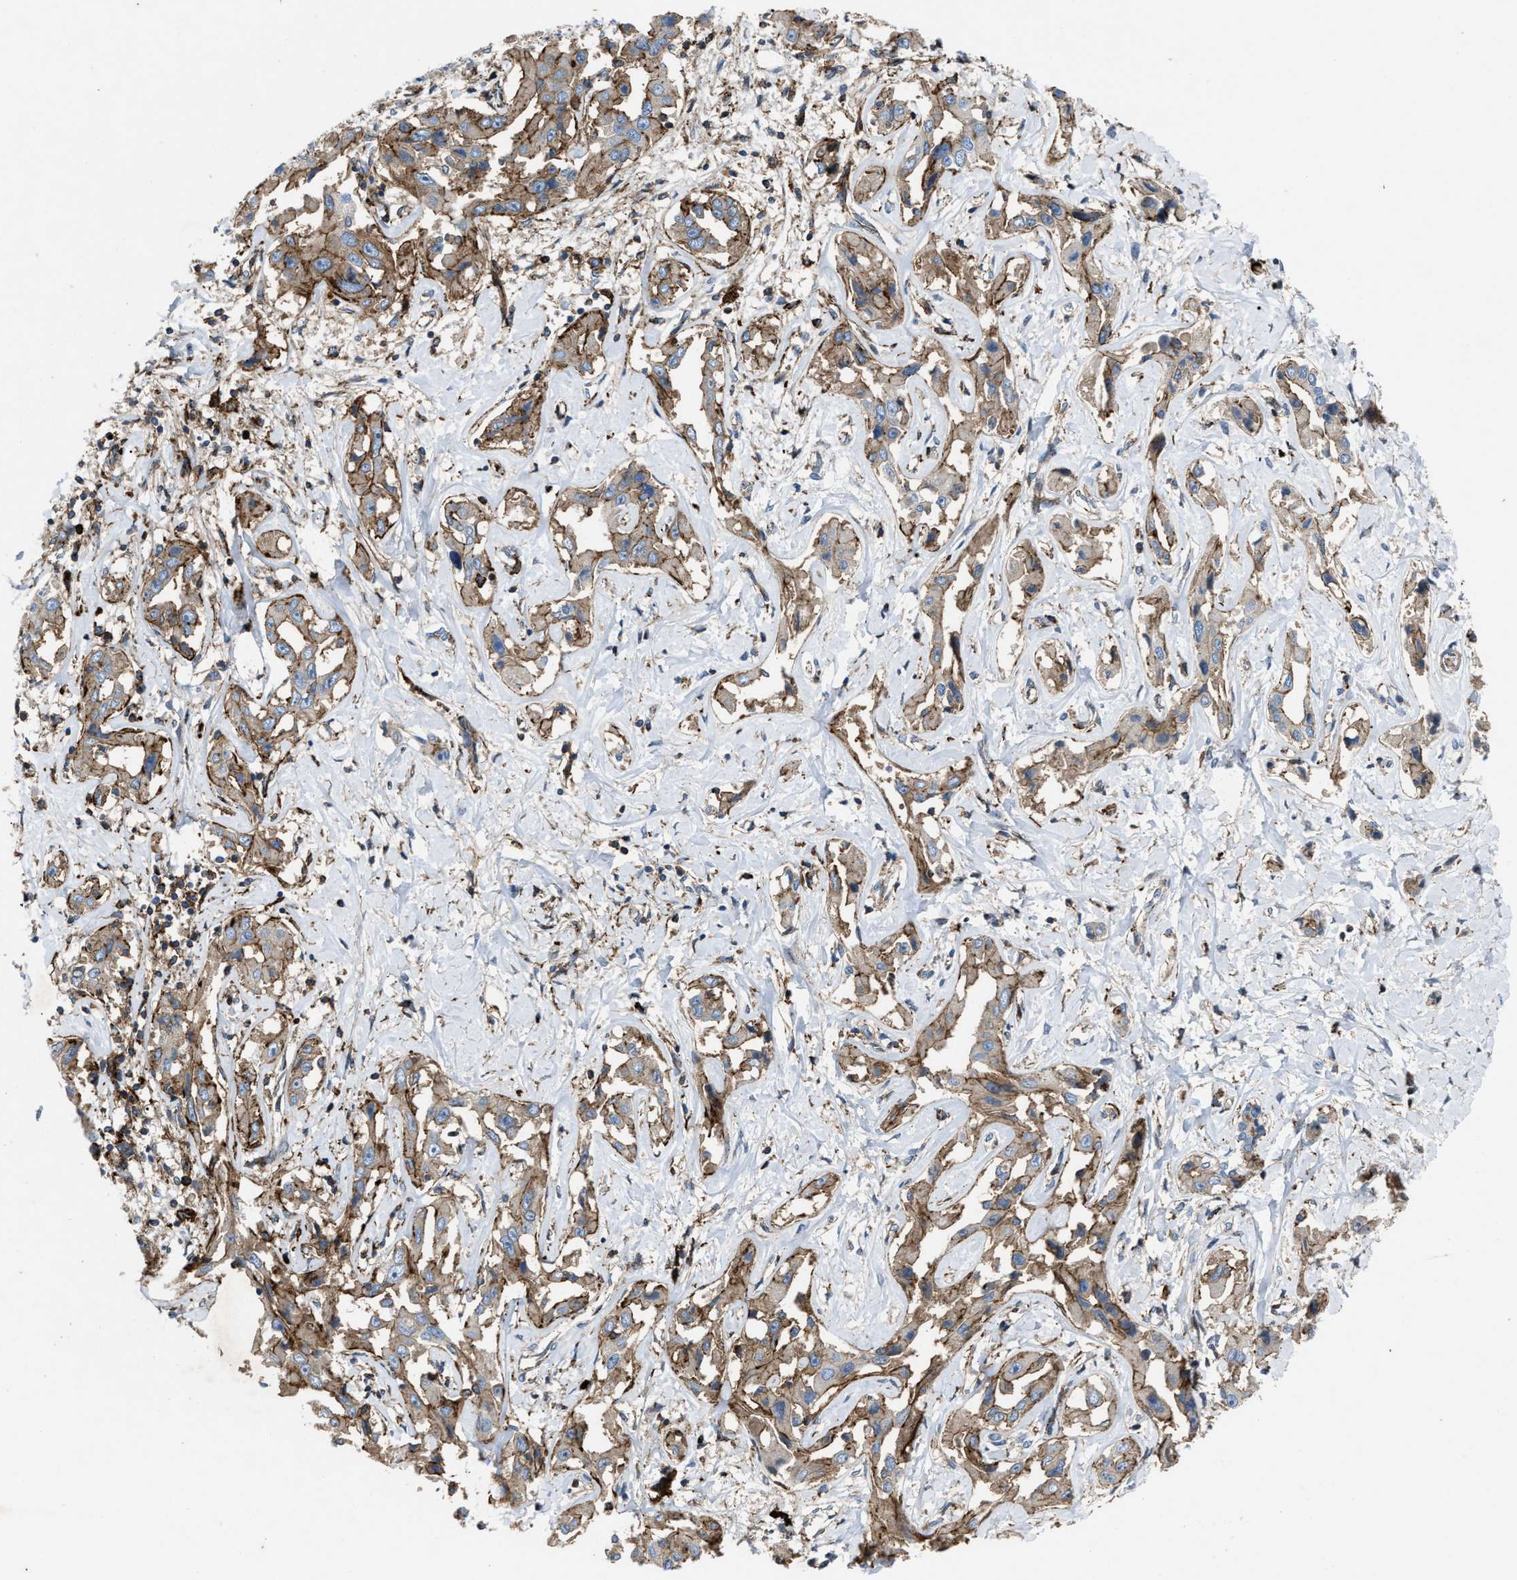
{"staining": {"intensity": "moderate", "quantity": ">75%", "location": "cytoplasmic/membranous"}, "tissue": "liver cancer", "cell_type": "Tumor cells", "image_type": "cancer", "snomed": [{"axis": "morphology", "description": "Cholangiocarcinoma"}, {"axis": "topography", "description": "Liver"}], "caption": "The micrograph shows immunohistochemical staining of liver cholangiocarcinoma. There is moderate cytoplasmic/membranous positivity is identified in about >75% of tumor cells.", "gene": "AGPAT2", "patient": {"sex": "male", "age": 59}}